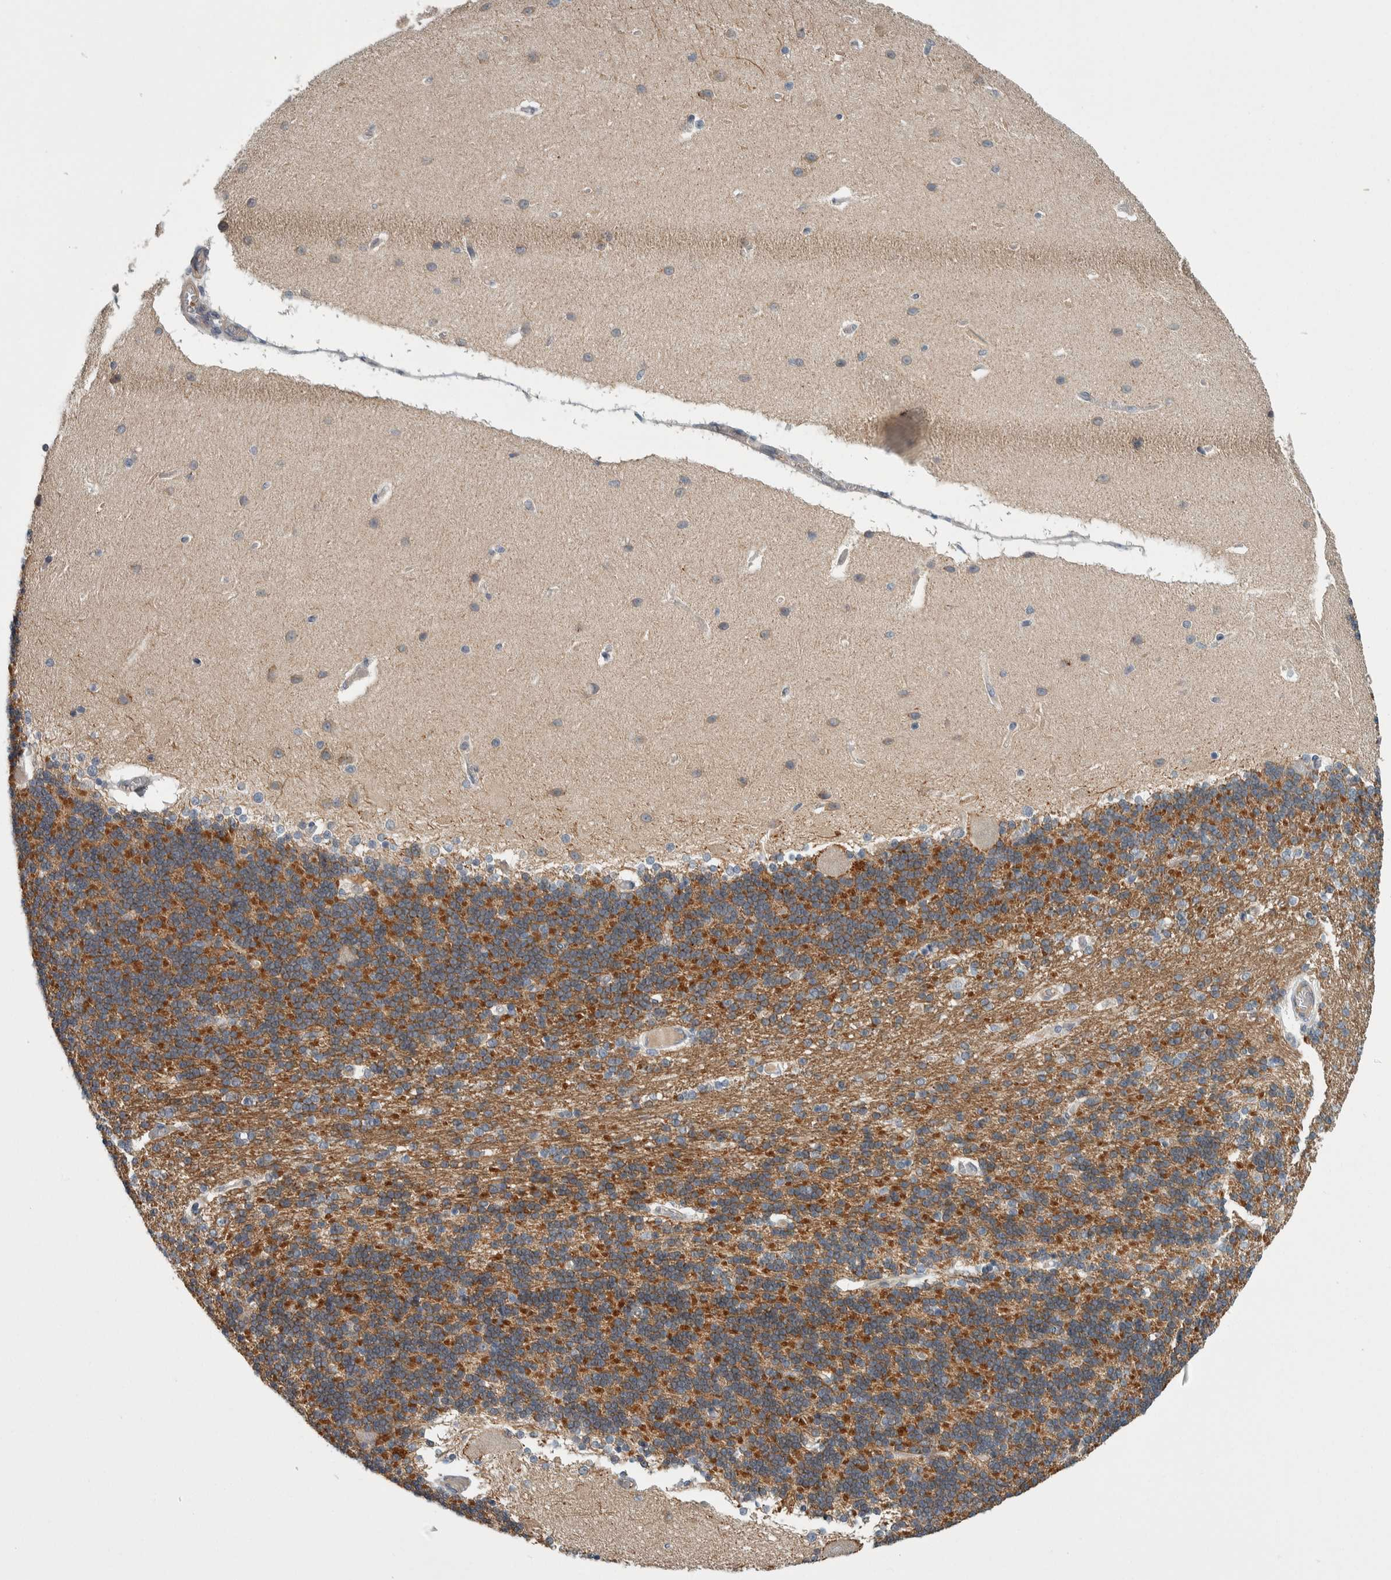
{"staining": {"intensity": "strong", "quantity": "25%-75%", "location": "cytoplasmic/membranous"}, "tissue": "cerebellum", "cell_type": "Cells in granular layer", "image_type": "normal", "snomed": [{"axis": "morphology", "description": "Normal tissue, NOS"}, {"axis": "topography", "description": "Cerebellum"}], "caption": "A histopathology image of human cerebellum stained for a protein exhibits strong cytoplasmic/membranous brown staining in cells in granular layer.", "gene": "KCNJ3", "patient": {"sex": "female", "age": 54}}